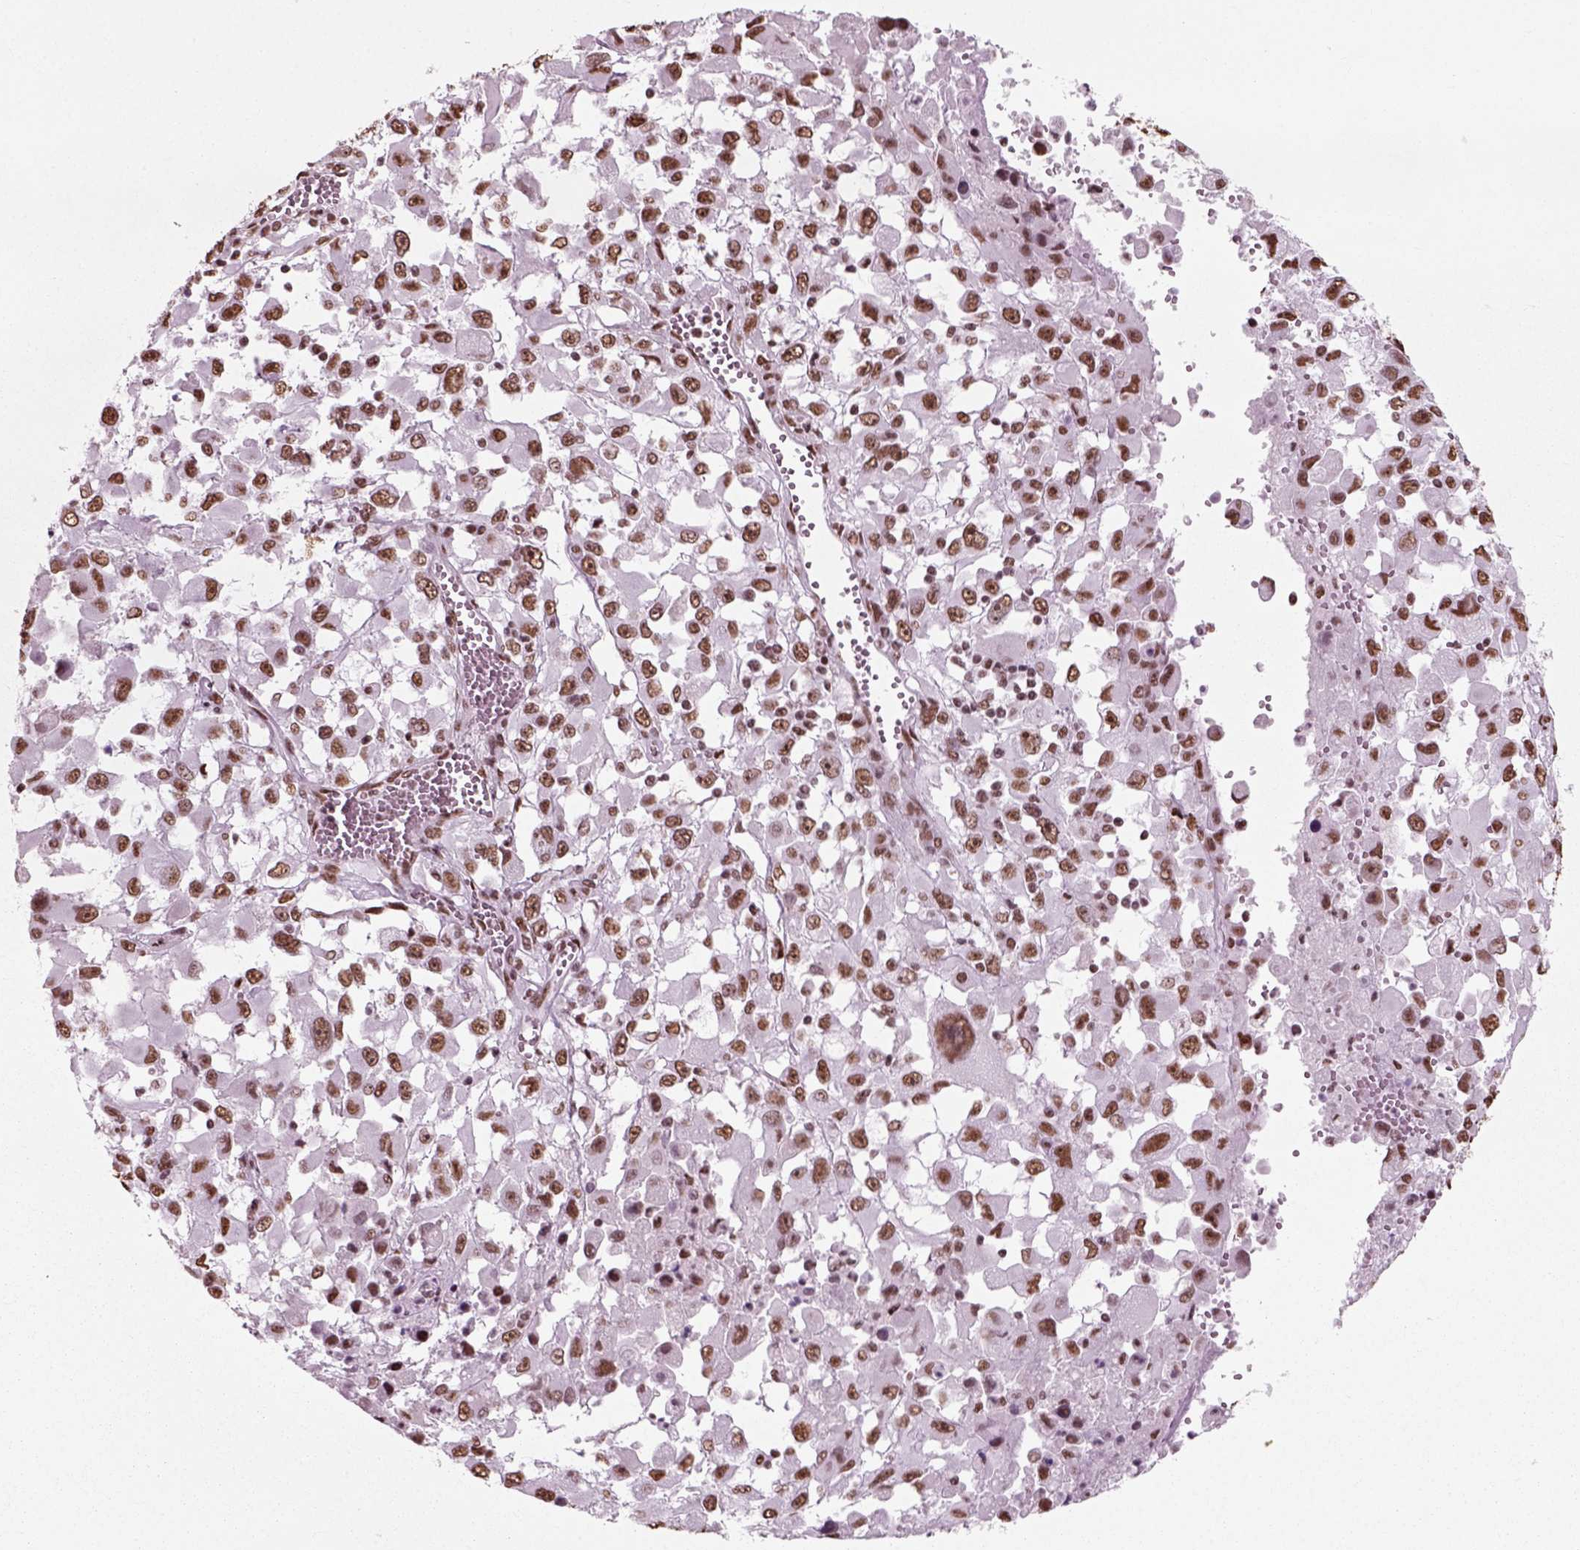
{"staining": {"intensity": "strong", "quantity": ">75%", "location": "nuclear"}, "tissue": "melanoma", "cell_type": "Tumor cells", "image_type": "cancer", "snomed": [{"axis": "morphology", "description": "Malignant melanoma, Metastatic site"}, {"axis": "topography", "description": "Soft tissue"}], "caption": "Protein expression by IHC shows strong nuclear positivity in about >75% of tumor cells in melanoma.", "gene": "POLR1H", "patient": {"sex": "male", "age": 50}}